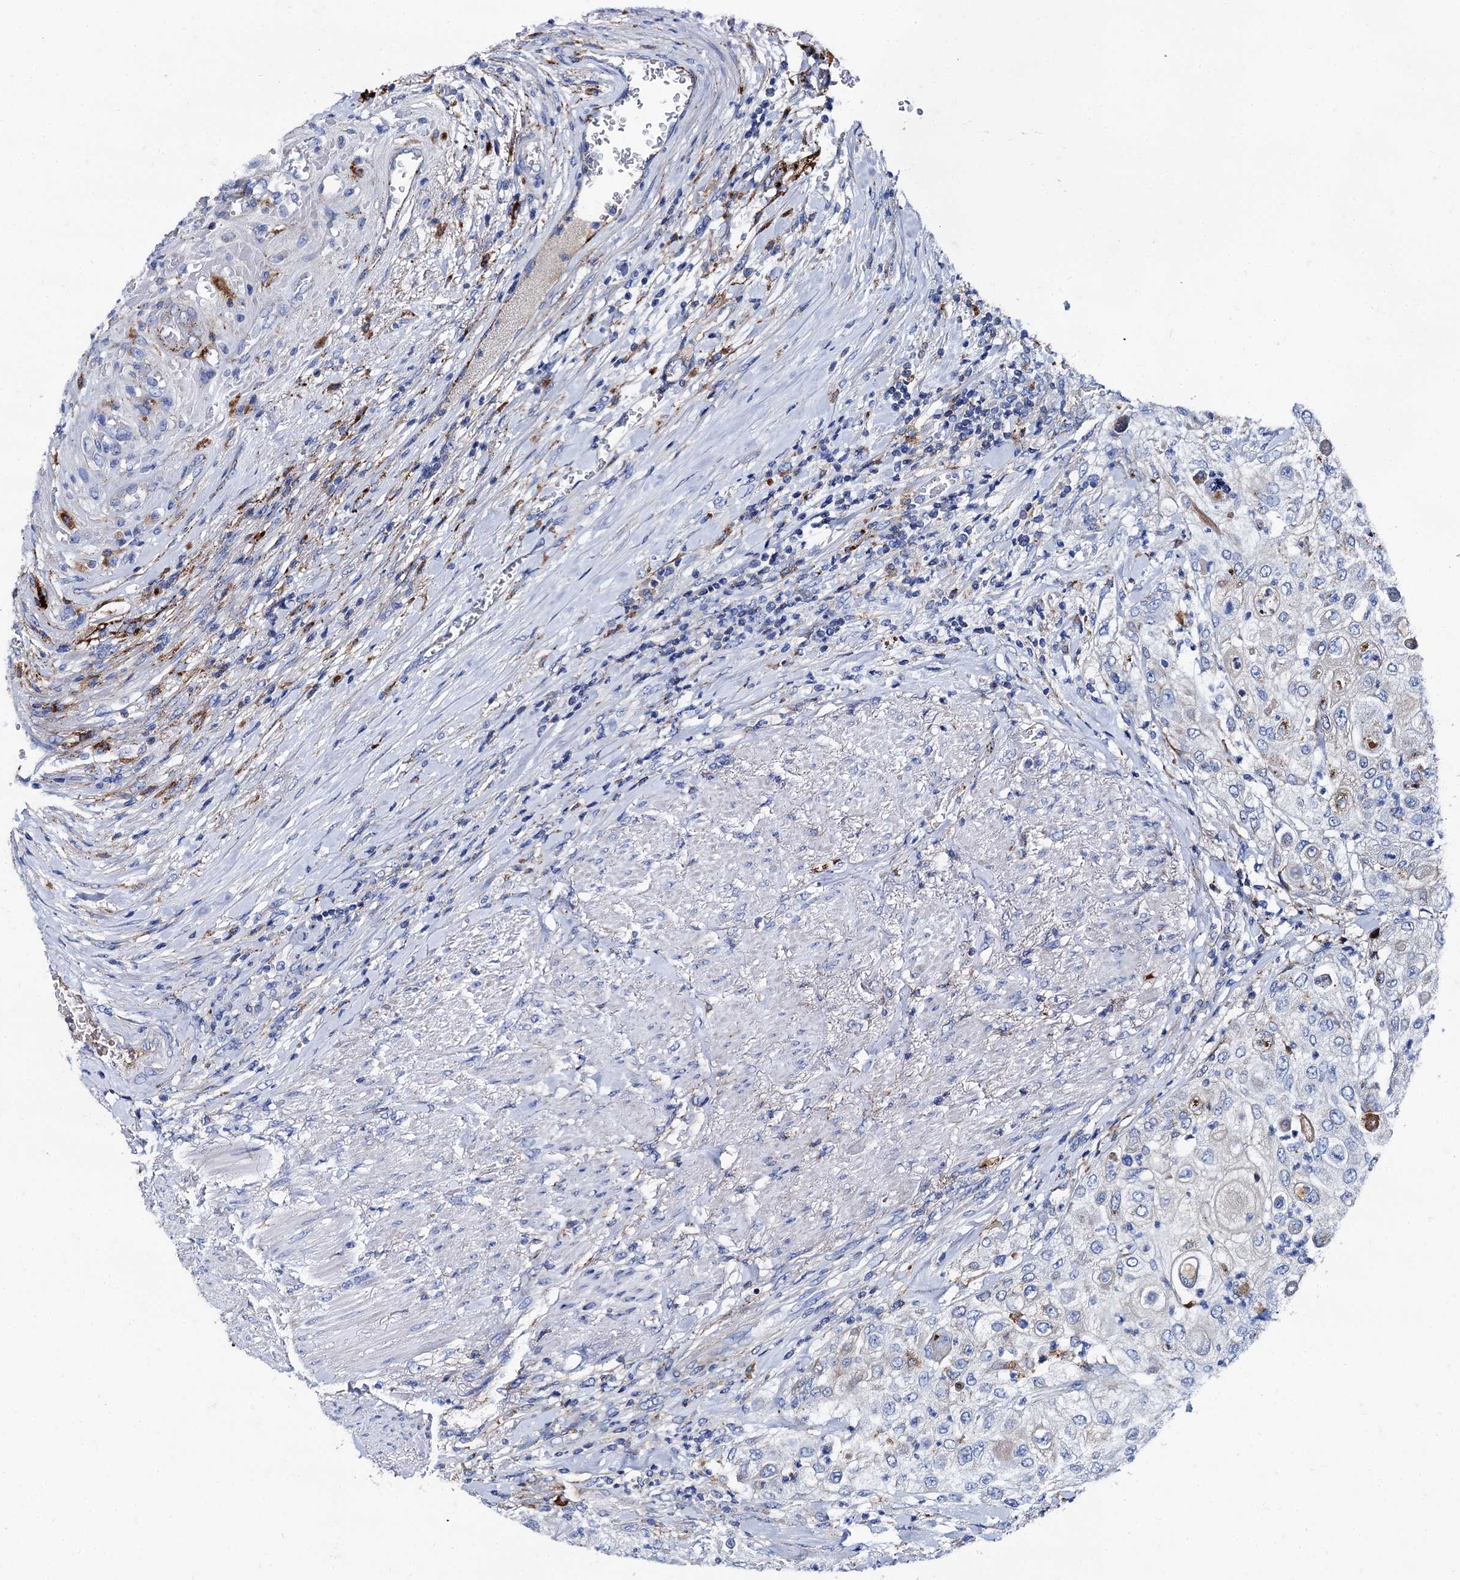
{"staining": {"intensity": "negative", "quantity": "none", "location": "none"}, "tissue": "urothelial cancer", "cell_type": "Tumor cells", "image_type": "cancer", "snomed": [{"axis": "morphology", "description": "Urothelial carcinoma, High grade"}, {"axis": "topography", "description": "Urinary bladder"}], "caption": "Immunohistochemistry photomicrograph of neoplastic tissue: human high-grade urothelial carcinoma stained with DAB reveals no significant protein staining in tumor cells.", "gene": "APOD", "patient": {"sex": "female", "age": 79}}